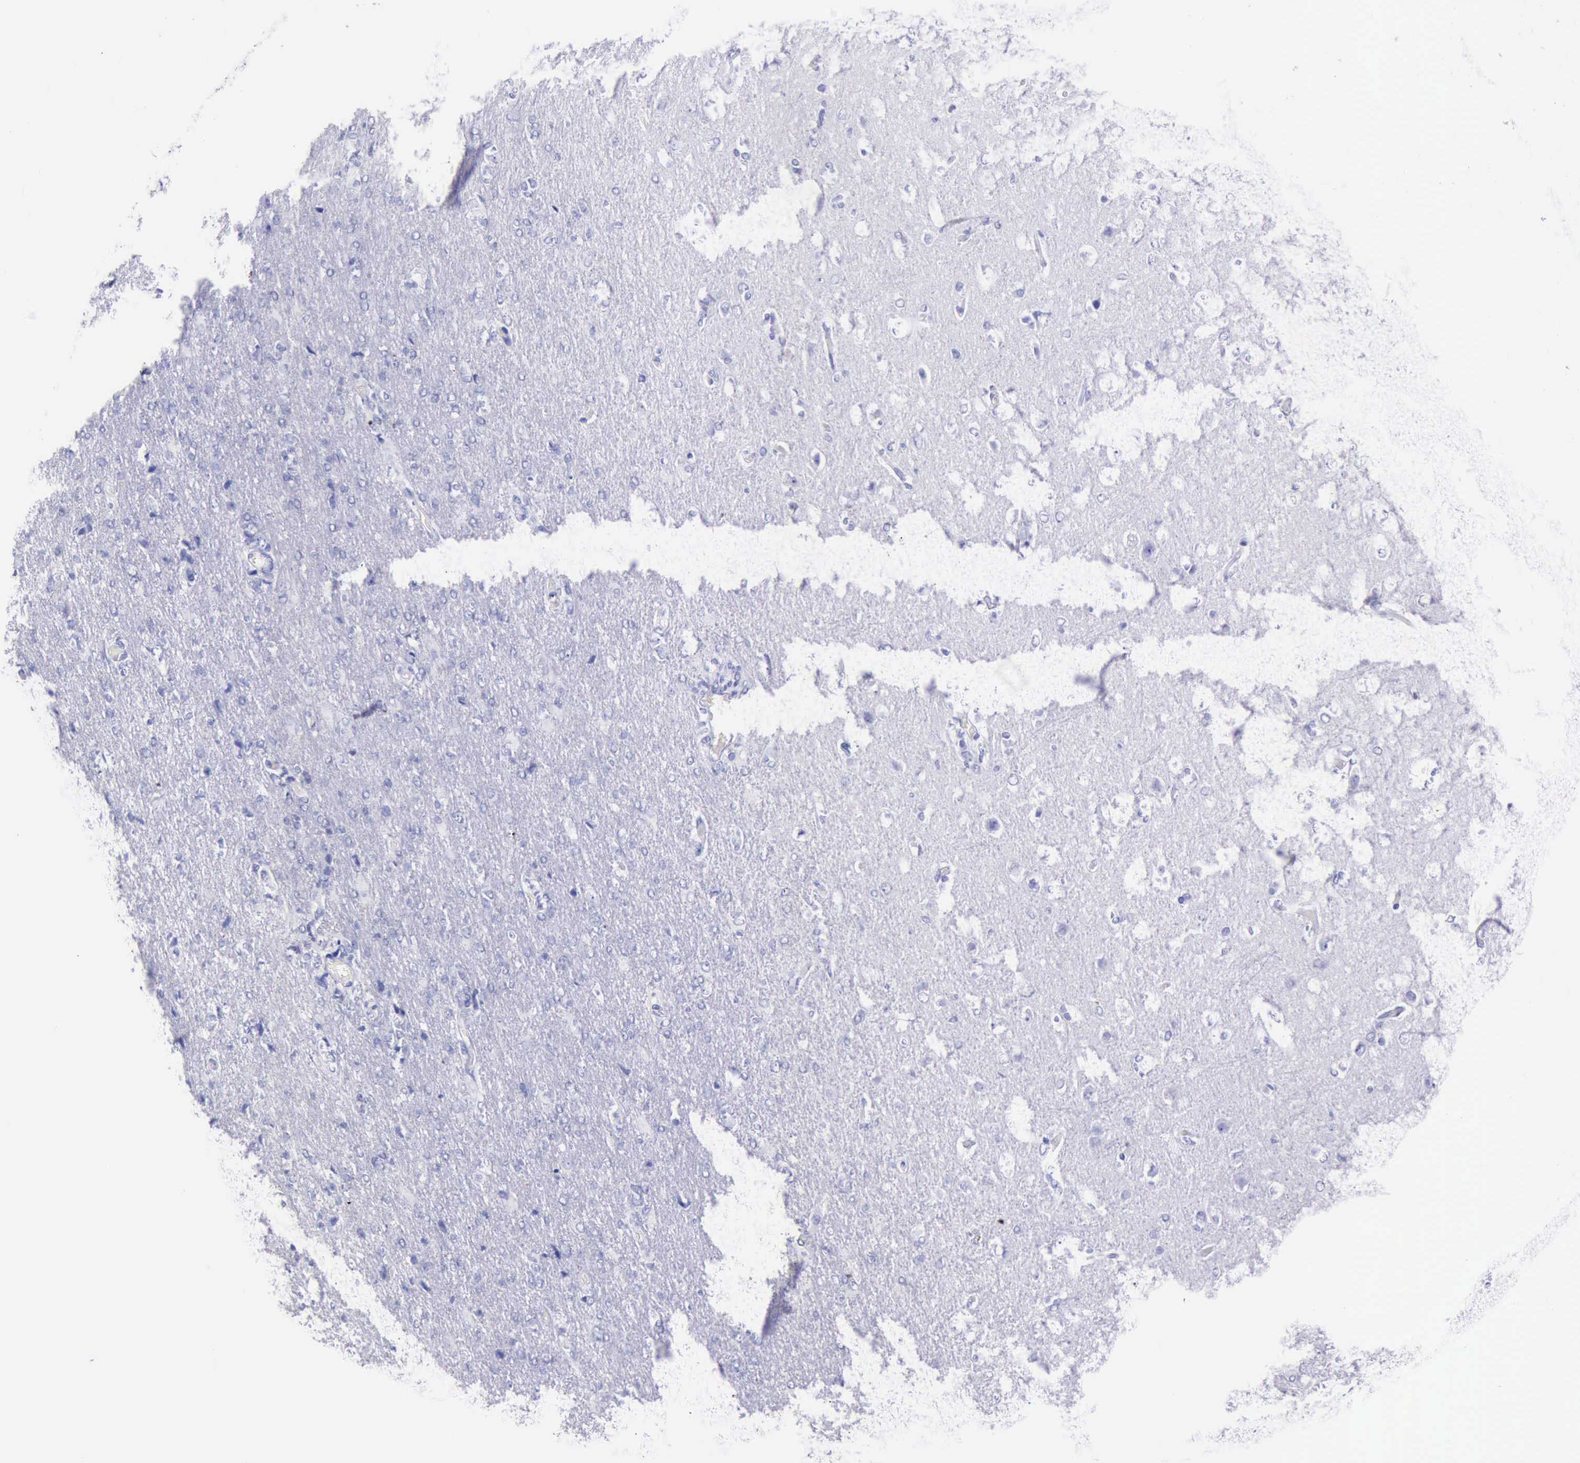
{"staining": {"intensity": "negative", "quantity": "none", "location": "none"}, "tissue": "glioma", "cell_type": "Tumor cells", "image_type": "cancer", "snomed": [{"axis": "morphology", "description": "Glioma, malignant, High grade"}, {"axis": "topography", "description": "Brain"}], "caption": "This is an immunohistochemistry (IHC) histopathology image of malignant glioma (high-grade). There is no expression in tumor cells.", "gene": "KRT8", "patient": {"sex": "male", "age": 68}}